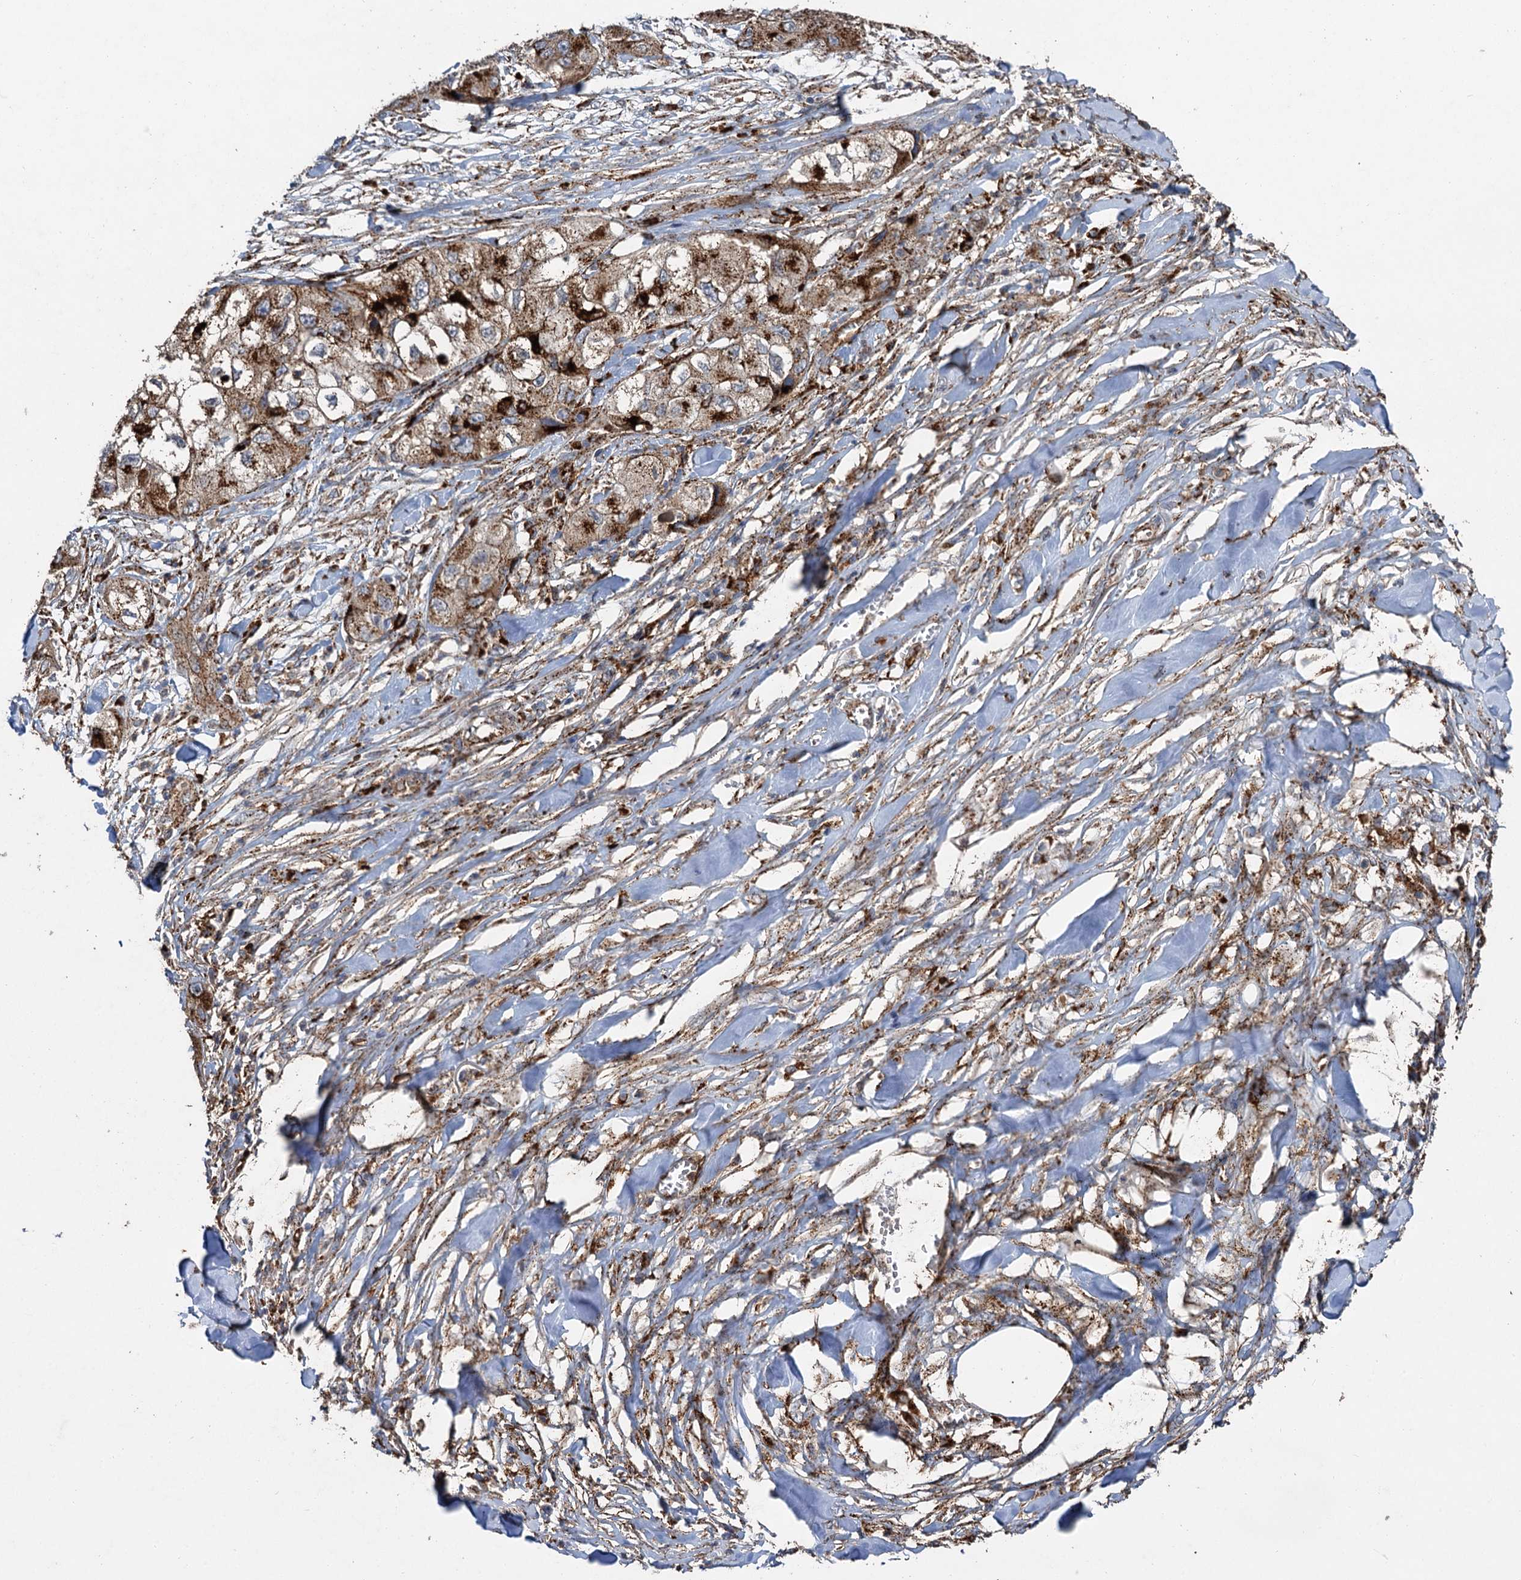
{"staining": {"intensity": "strong", "quantity": ">75%", "location": "cytoplasmic/membranous"}, "tissue": "skin cancer", "cell_type": "Tumor cells", "image_type": "cancer", "snomed": [{"axis": "morphology", "description": "Squamous cell carcinoma, NOS"}, {"axis": "topography", "description": "Skin"}, {"axis": "topography", "description": "Subcutis"}], "caption": "High-power microscopy captured an IHC photomicrograph of skin squamous cell carcinoma, revealing strong cytoplasmic/membranous positivity in about >75% of tumor cells. (DAB IHC with brightfield microscopy, high magnification).", "gene": "GBA1", "patient": {"sex": "male", "age": 73}}